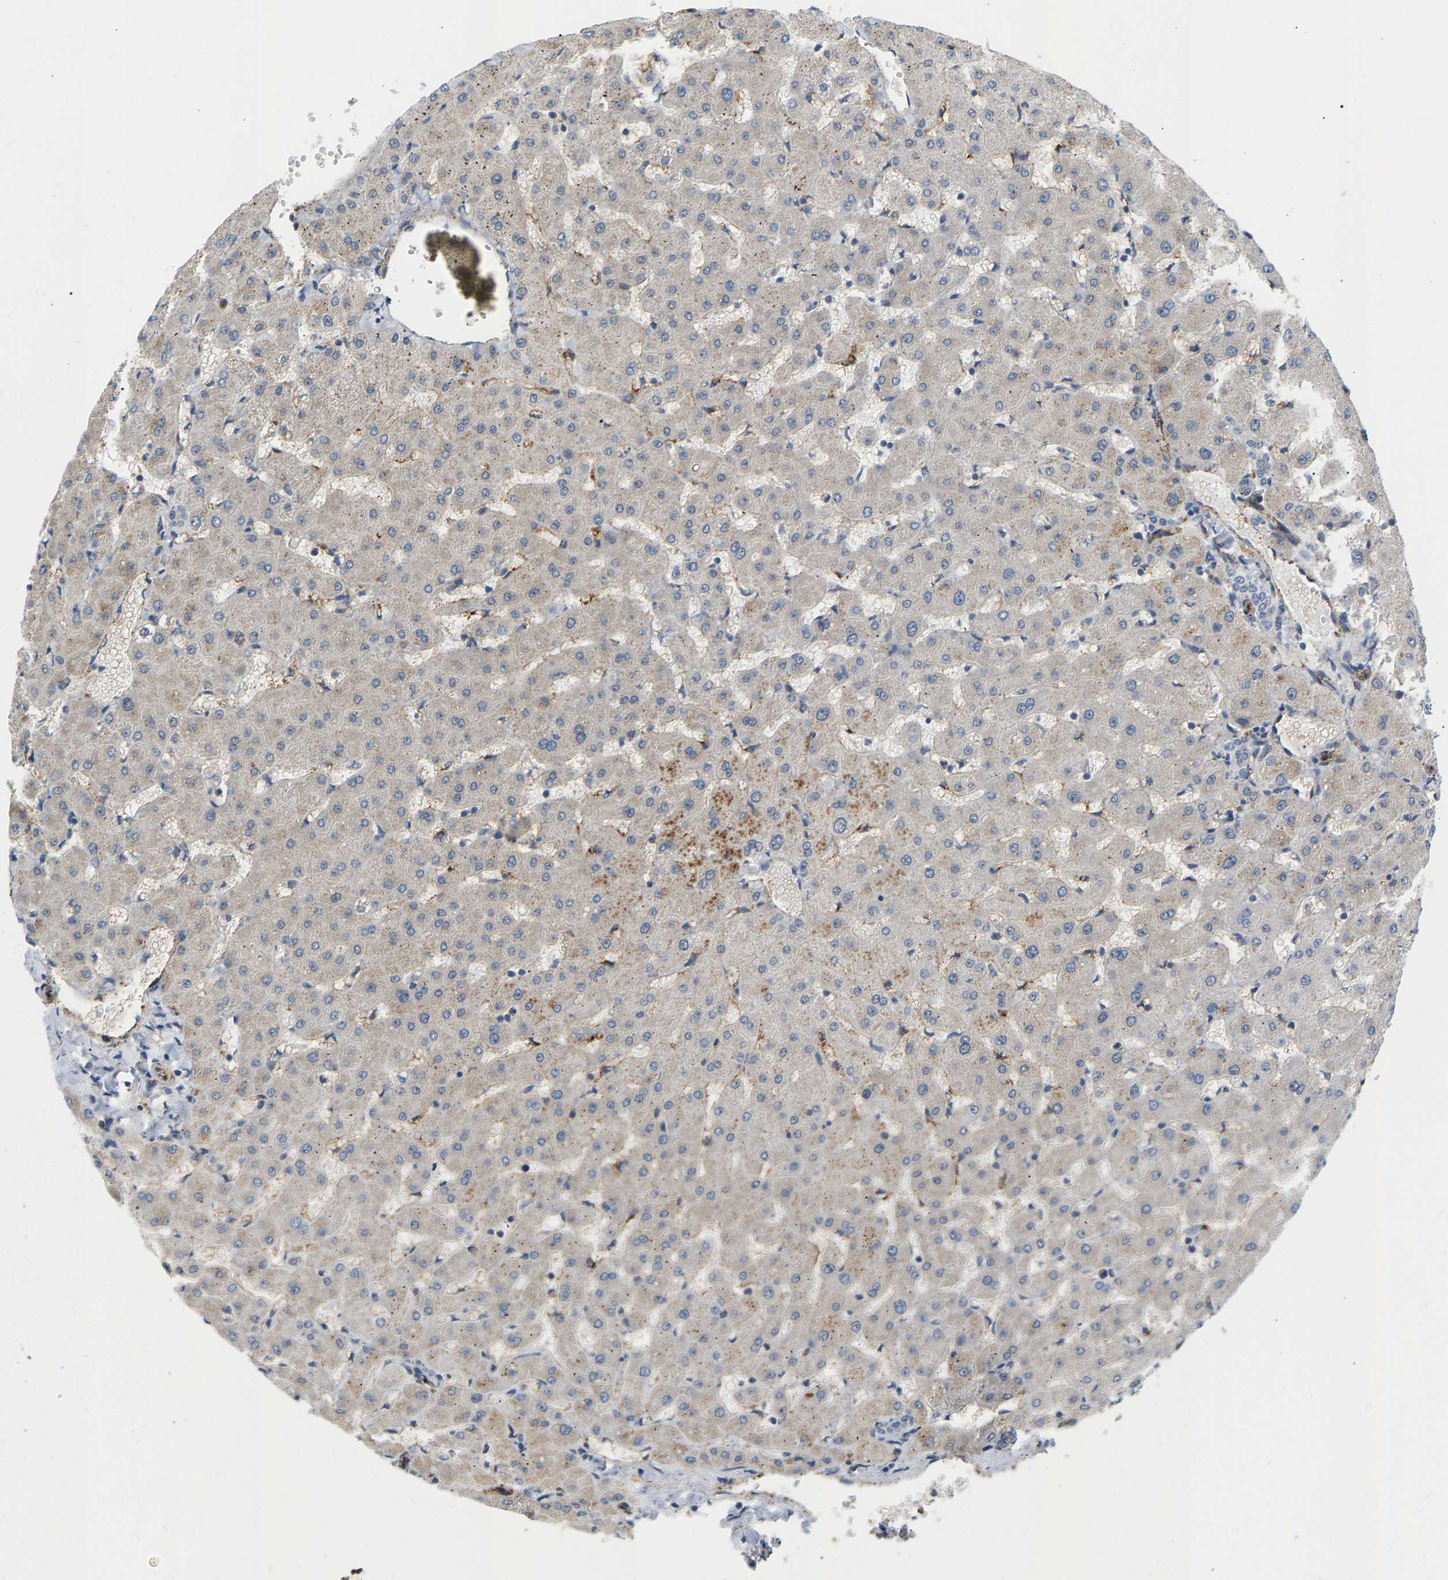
{"staining": {"intensity": "negative", "quantity": "none", "location": "none"}, "tissue": "liver", "cell_type": "Cholangiocytes", "image_type": "normal", "snomed": [{"axis": "morphology", "description": "Normal tissue, NOS"}, {"axis": "topography", "description": "Liver"}], "caption": "DAB immunohistochemical staining of benign liver exhibits no significant positivity in cholangiocytes.", "gene": "KRTAP27", "patient": {"sex": "female", "age": 63}}